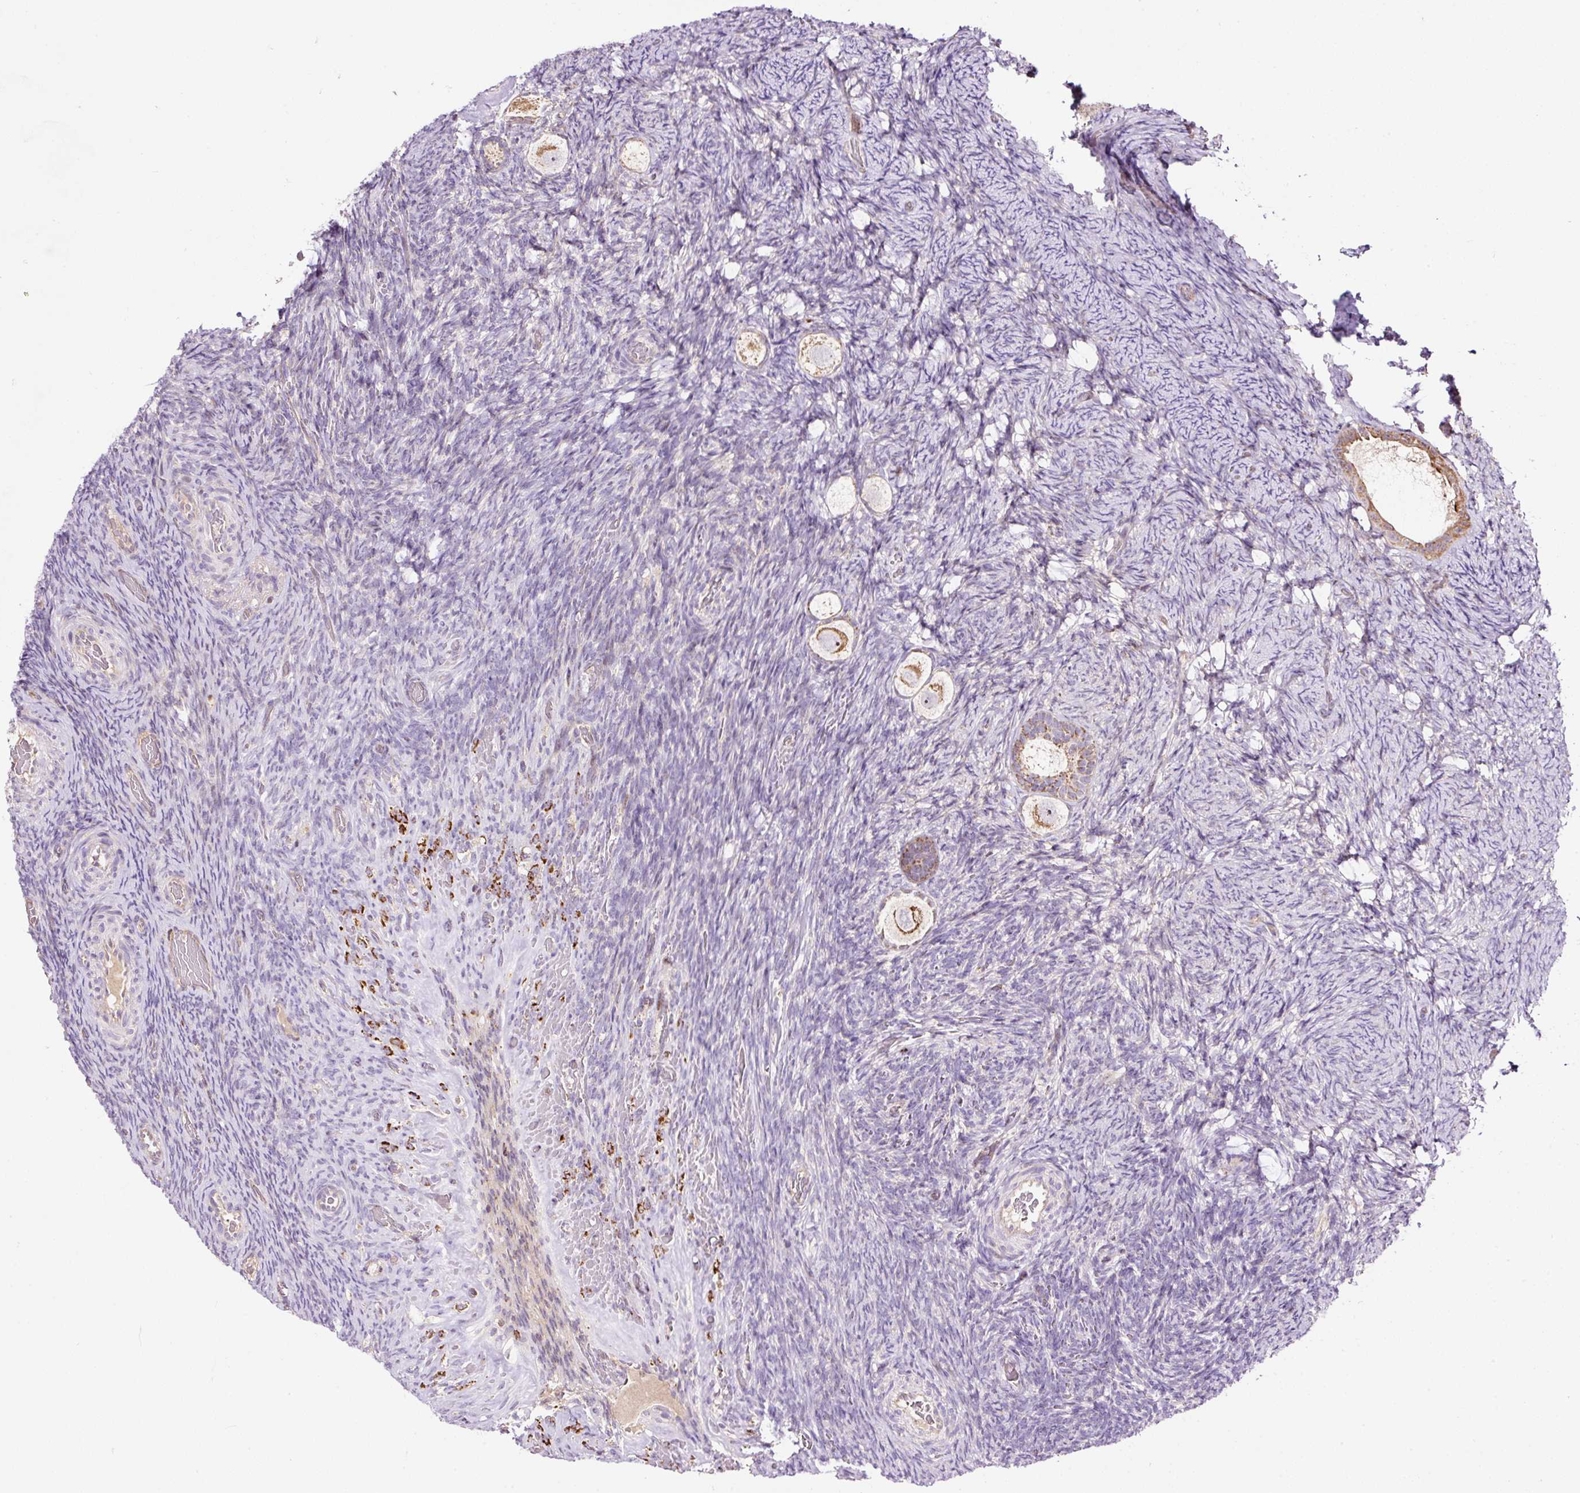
{"staining": {"intensity": "moderate", "quantity": ">75%", "location": "cytoplasmic/membranous"}, "tissue": "ovary", "cell_type": "Follicle cells", "image_type": "normal", "snomed": [{"axis": "morphology", "description": "Normal tissue, NOS"}, {"axis": "topography", "description": "Ovary"}], "caption": "Protein analysis of normal ovary reveals moderate cytoplasmic/membranous staining in approximately >75% of follicle cells.", "gene": "BOLA3", "patient": {"sex": "female", "age": 34}}